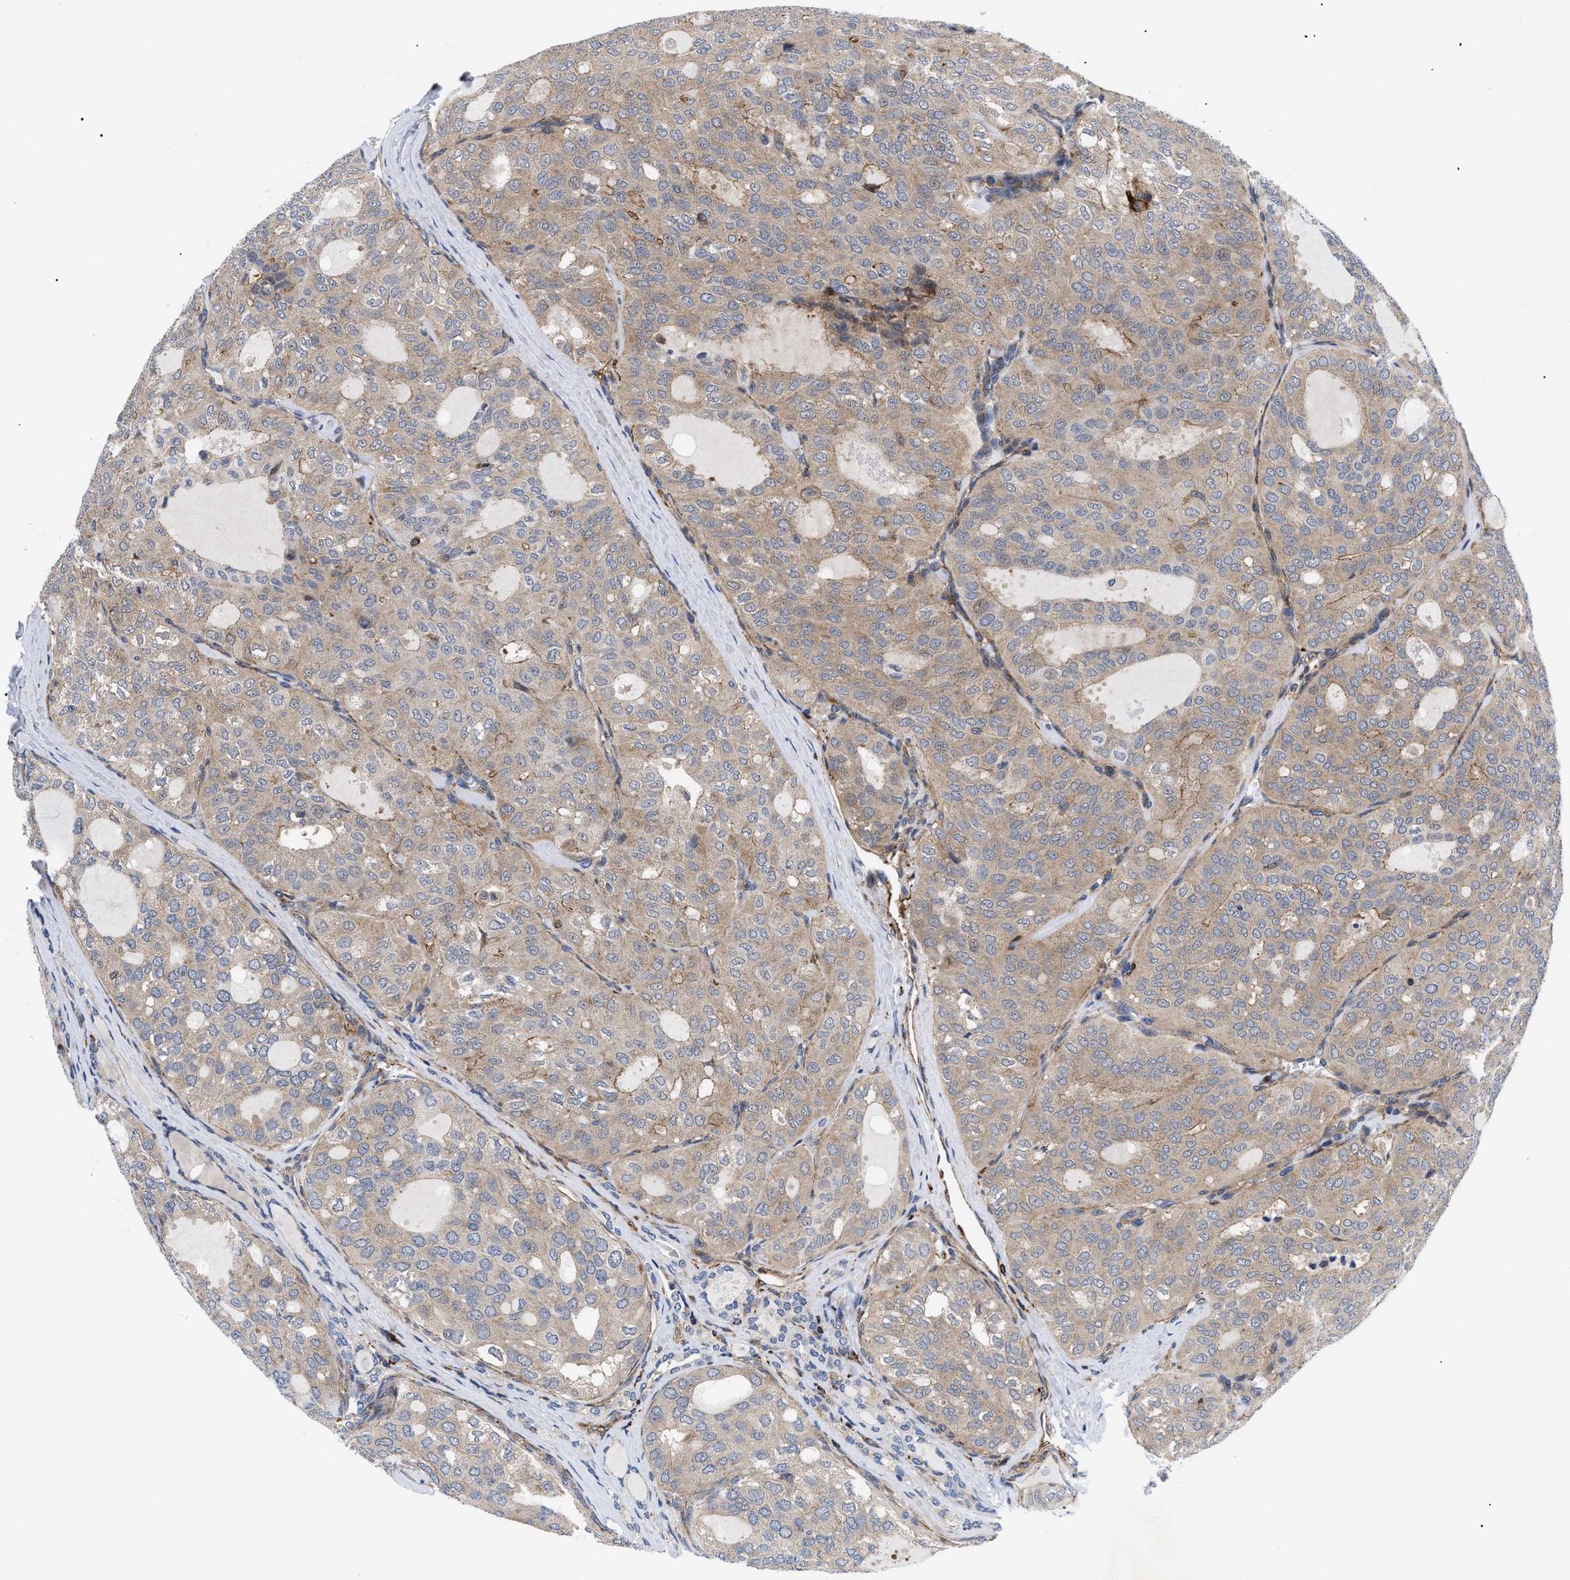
{"staining": {"intensity": "weak", "quantity": ">75%", "location": "cytoplasmic/membranous"}, "tissue": "thyroid cancer", "cell_type": "Tumor cells", "image_type": "cancer", "snomed": [{"axis": "morphology", "description": "Follicular adenoma carcinoma, NOS"}, {"axis": "topography", "description": "Thyroid gland"}], "caption": "Immunohistochemistry of human thyroid follicular adenoma carcinoma reveals low levels of weak cytoplasmic/membranous expression in approximately >75% of tumor cells.", "gene": "SPAST", "patient": {"sex": "male", "age": 75}}